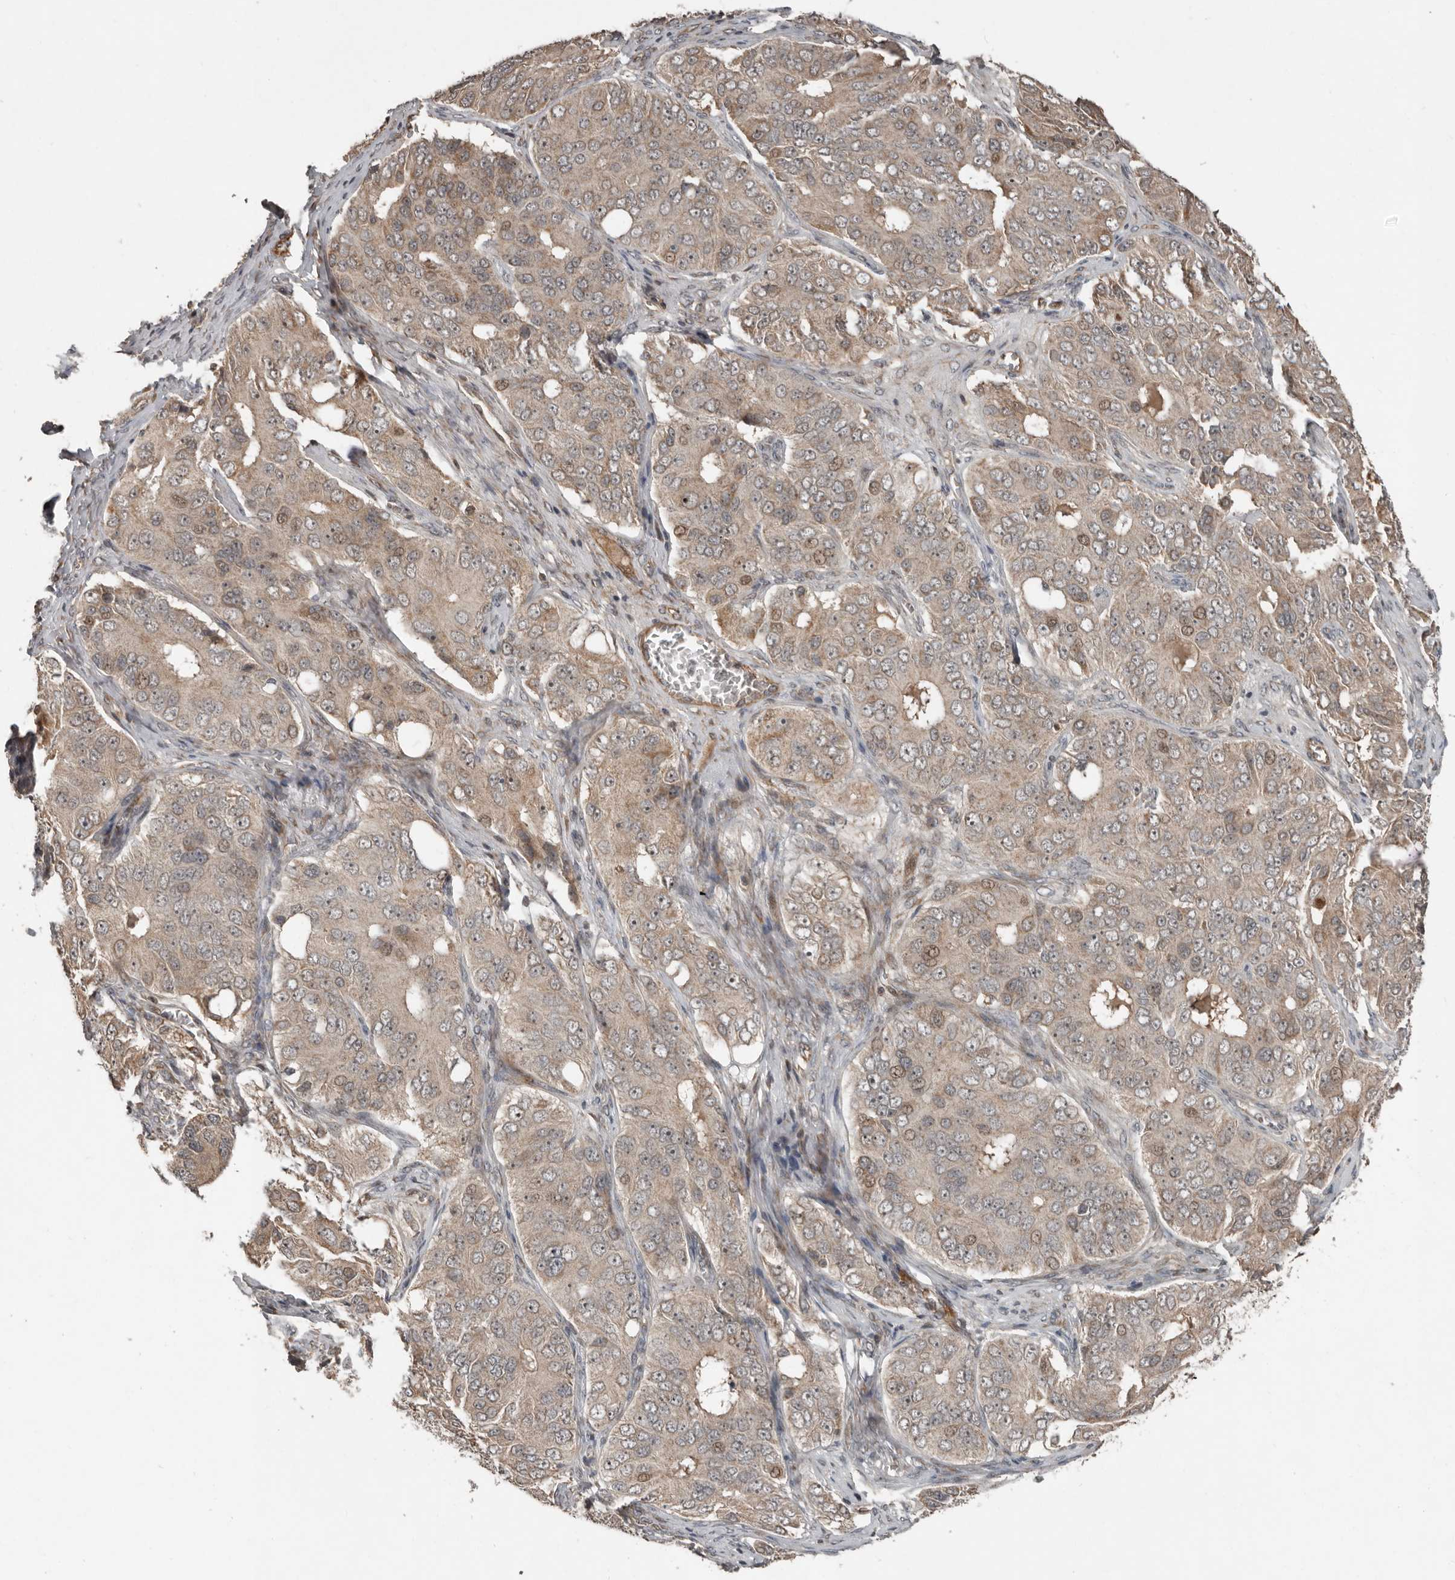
{"staining": {"intensity": "weak", "quantity": ">75%", "location": "cytoplasmic/membranous"}, "tissue": "ovarian cancer", "cell_type": "Tumor cells", "image_type": "cancer", "snomed": [{"axis": "morphology", "description": "Carcinoma, endometroid"}, {"axis": "topography", "description": "Ovary"}], "caption": "Immunohistochemistry of ovarian cancer exhibits low levels of weak cytoplasmic/membranous positivity in approximately >75% of tumor cells.", "gene": "SLC6A7", "patient": {"sex": "female", "age": 51}}